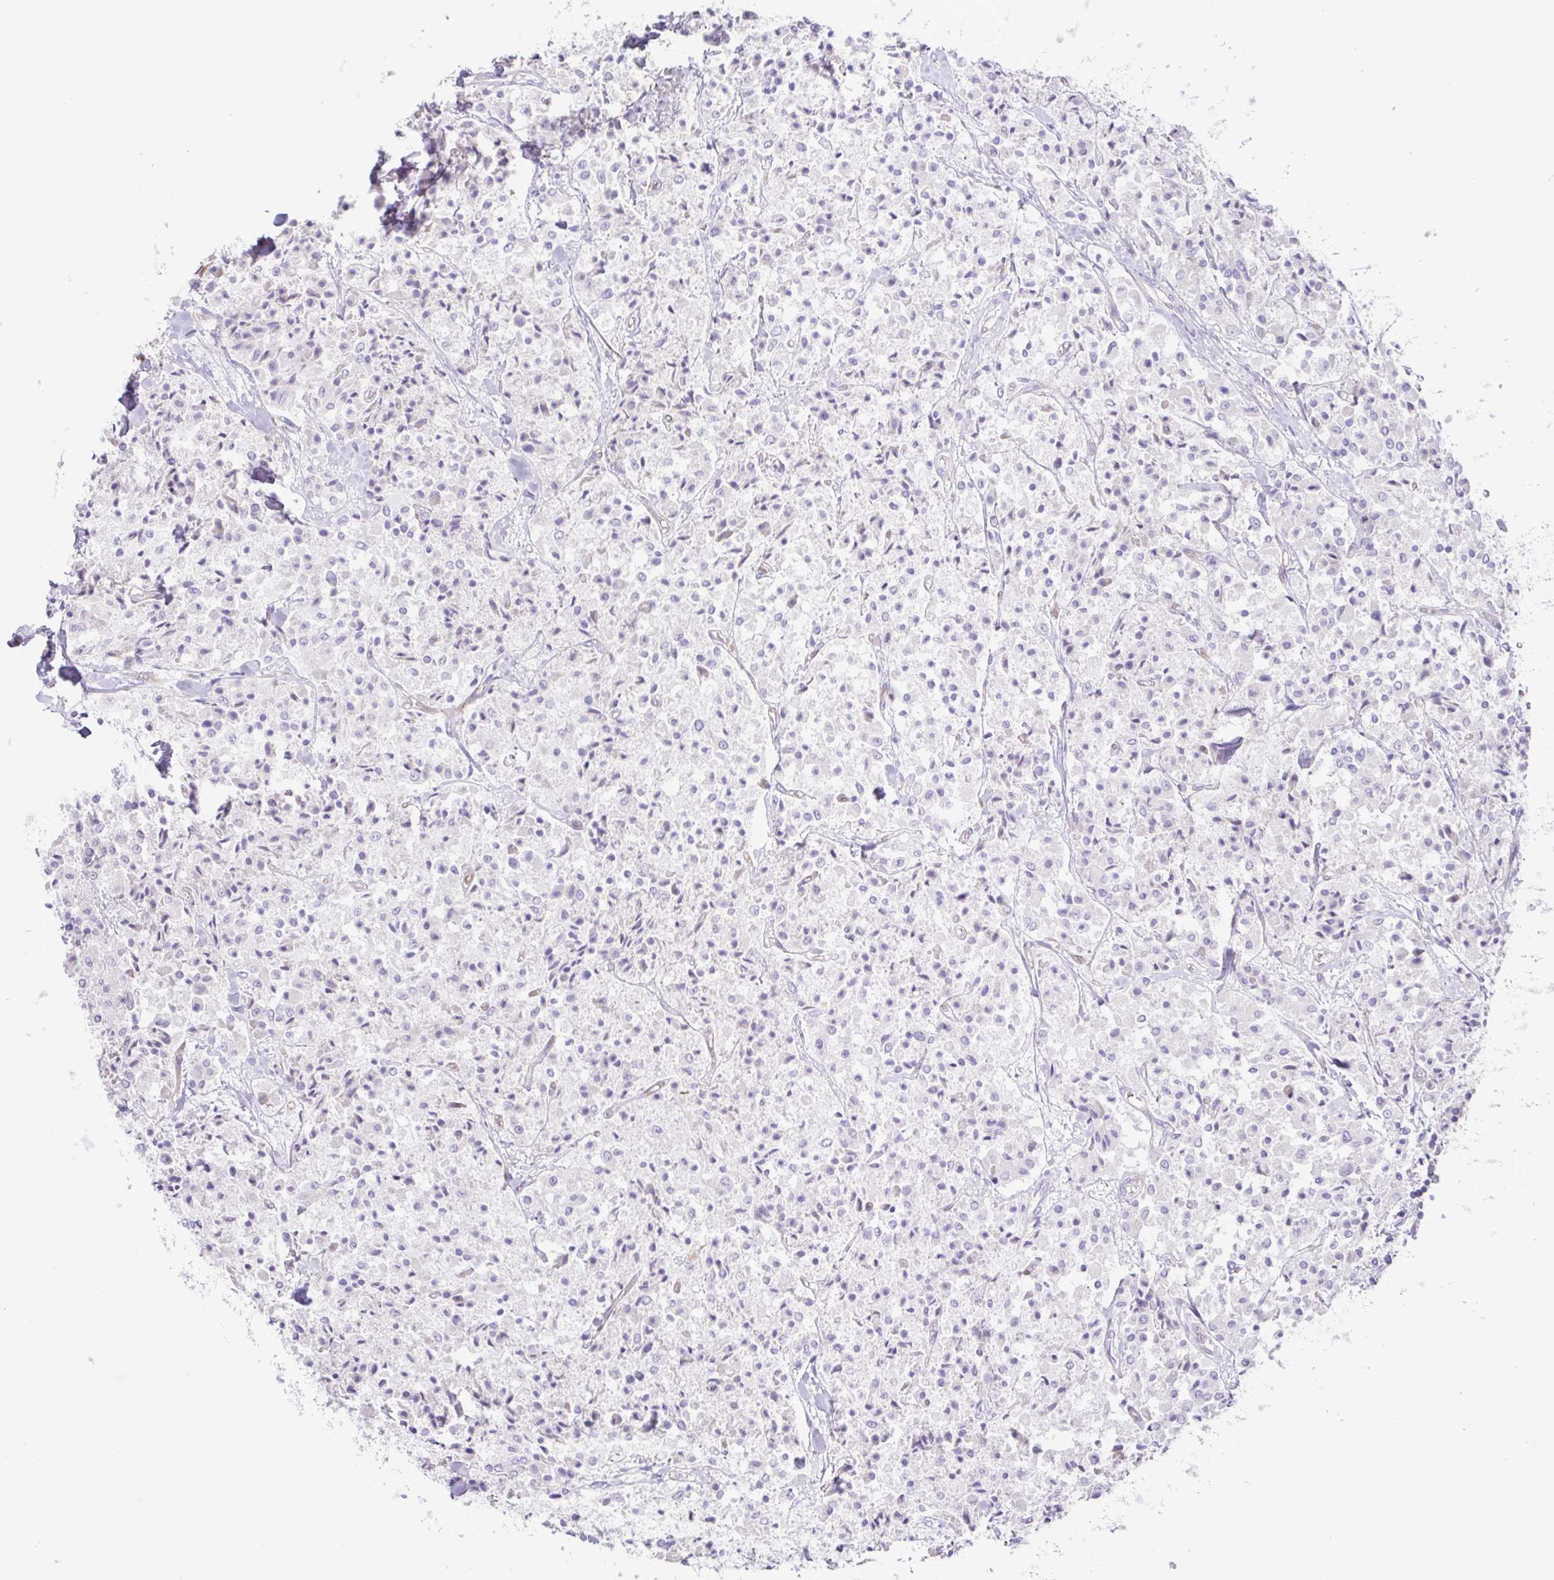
{"staining": {"intensity": "negative", "quantity": "none", "location": "none"}, "tissue": "carcinoid", "cell_type": "Tumor cells", "image_type": "cancer", "snomed": [{"axis": "morphology", "description": "Carcinoid, malignant, NOS"}, {"axis": "topography", "description": "Lung"}], "caption": "This is a image of immunohistochemistry staining of carcinoid (malignant), which shows no staining in tumor cells.", "gene": "FLT1", "patient": {"sex": "male", "age": 71}}